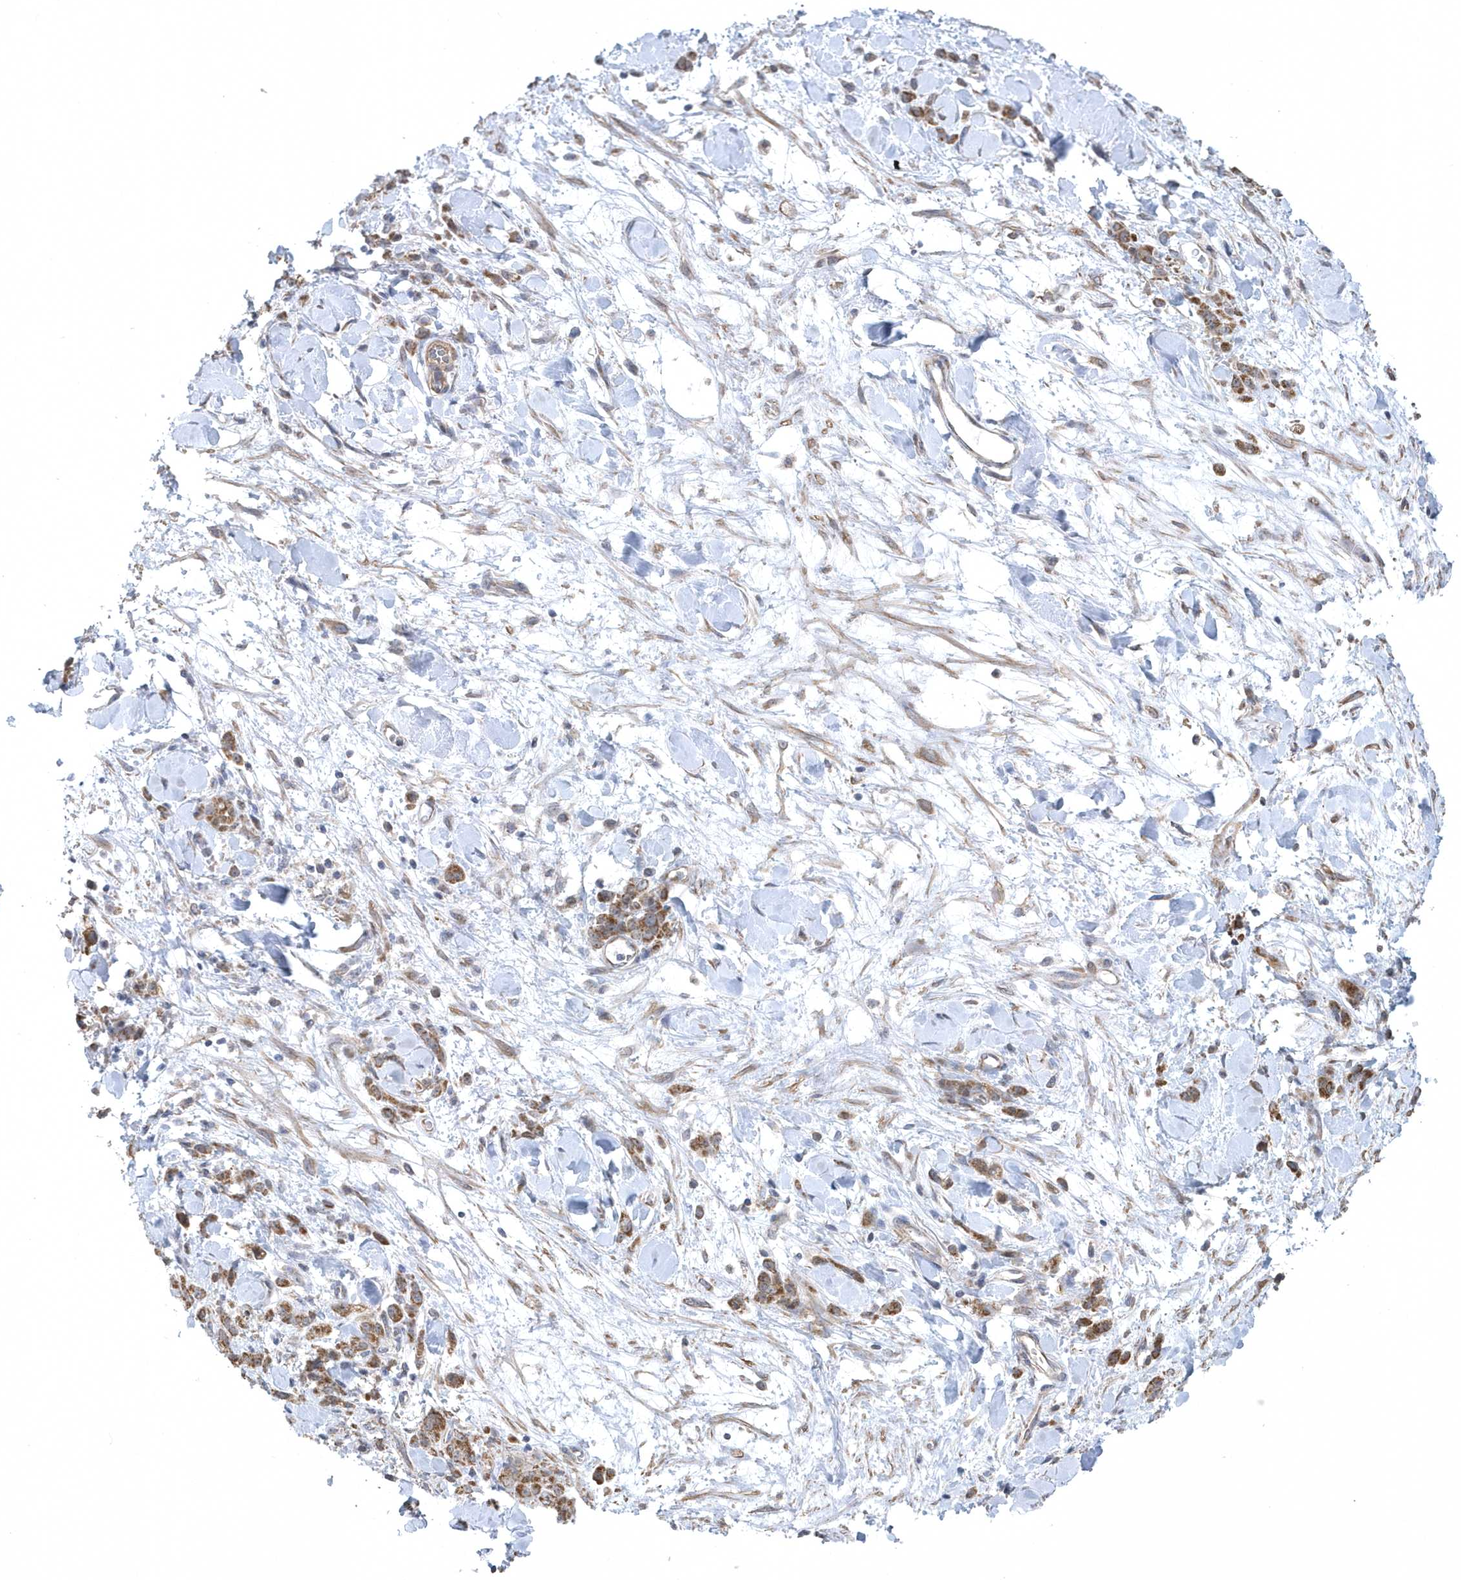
{"staining": {"intensity": "moderate", "quantity": ">75%", "location": "cytoplasmic/membranous"}, "tissue": "stomach cancer", "cell_type": "Tumor cells", "image_type": "cancer", "snomed": [{"axis": "morphology", "description": "Normal tissue, NOS"}, {"axis": "morphology", "description": "Adenocarcinoma, NOS"}, {"axis": "topography", "description": "Stomach"}], "caption": "Tumor cells reveal medium levels of moderate cytoplasmic/membranous expression in about >75% of cells in human stomach cancer.", "gene": "SLX9", "patient": {"sex": "male", "age": 82}}